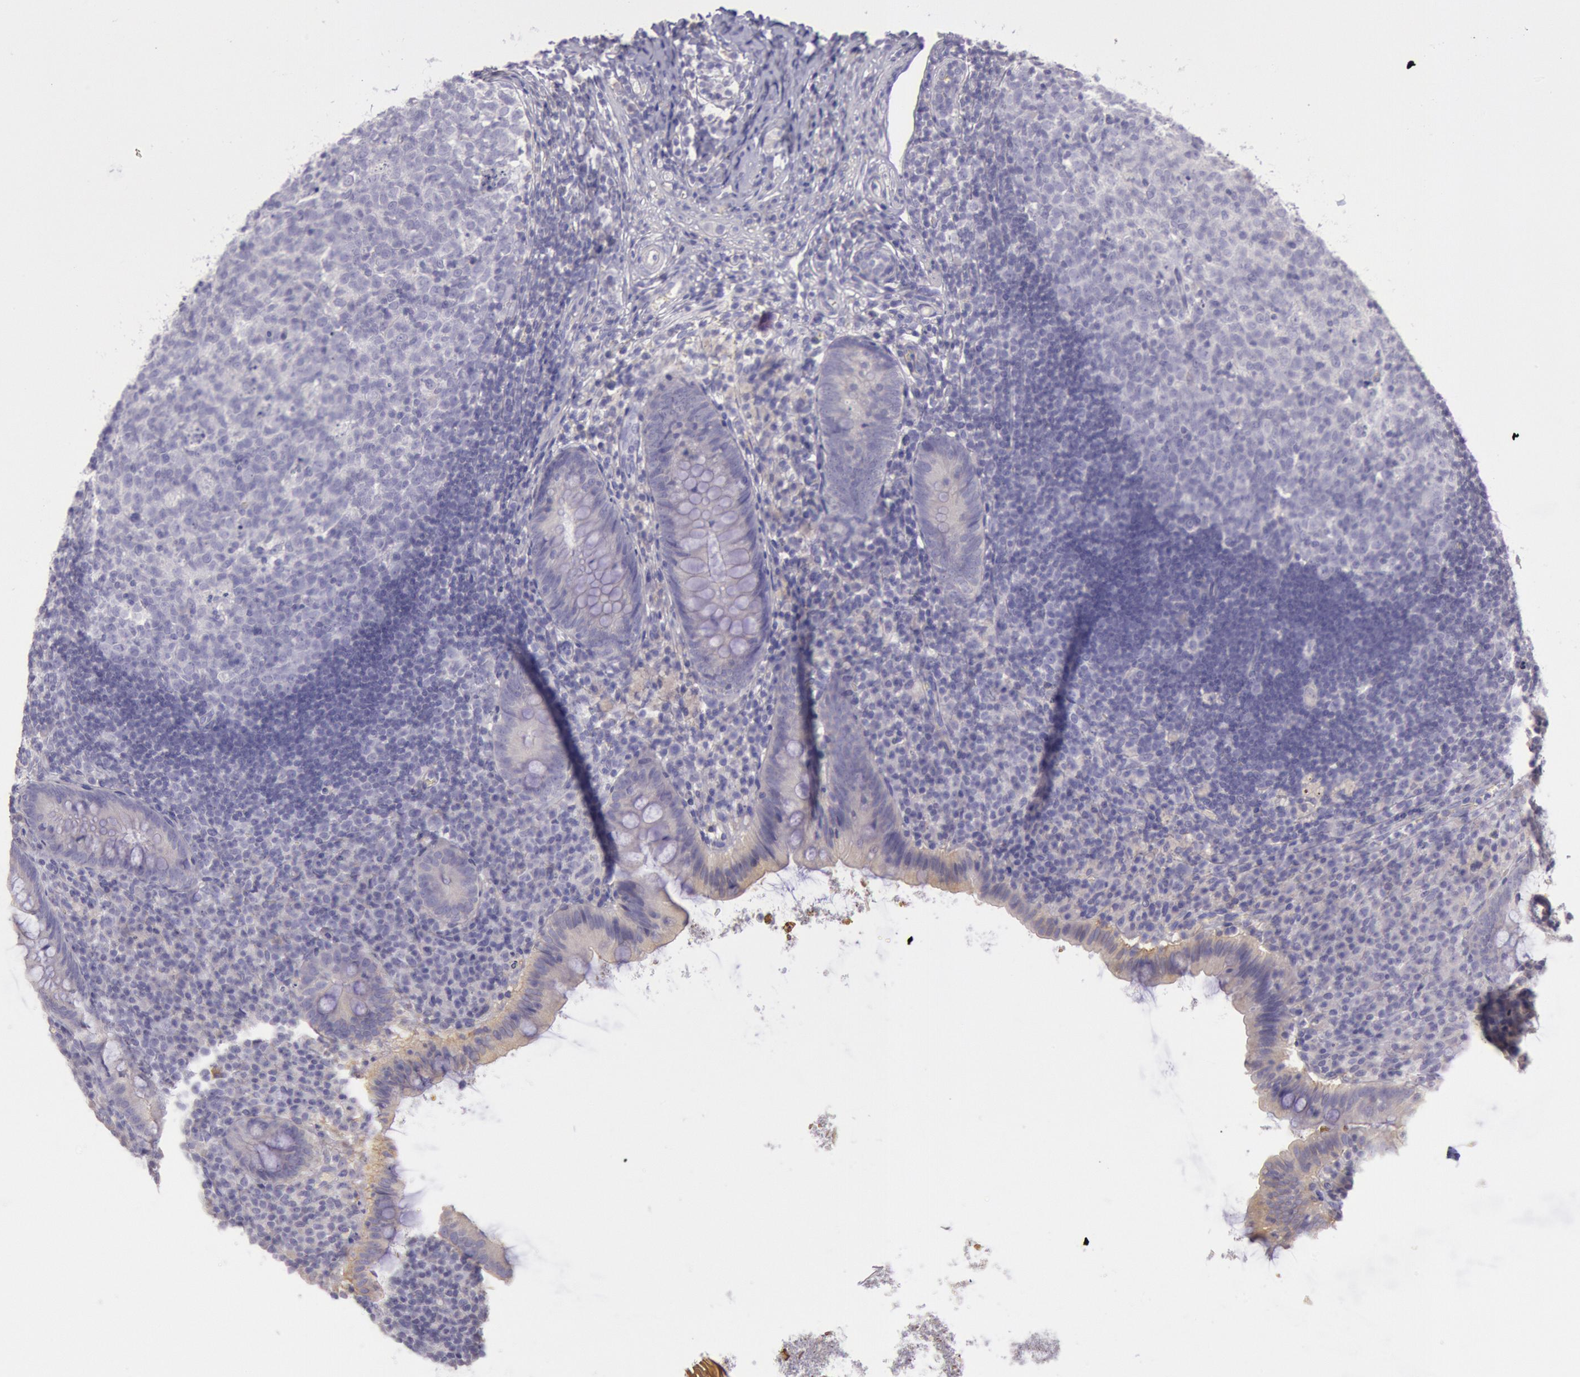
{"staining": {"intensity": "negative", "quantity": "none", "location": "none"}, "tissue": "appendix", "cell_type": "Glandular cells", "image_type": "normal", "snomed": [{"axis": "morphology", "description": "Normal tissue, NOS"}, {"axis": "topography", "description": "Appendix"}], "caption": "Glandular cells show no significant positivity in benign appendix. (IHC, brightfield microscopy, high magnification).", "gene": "MYH1", "patient": {"sex": "female", "age": 9}}